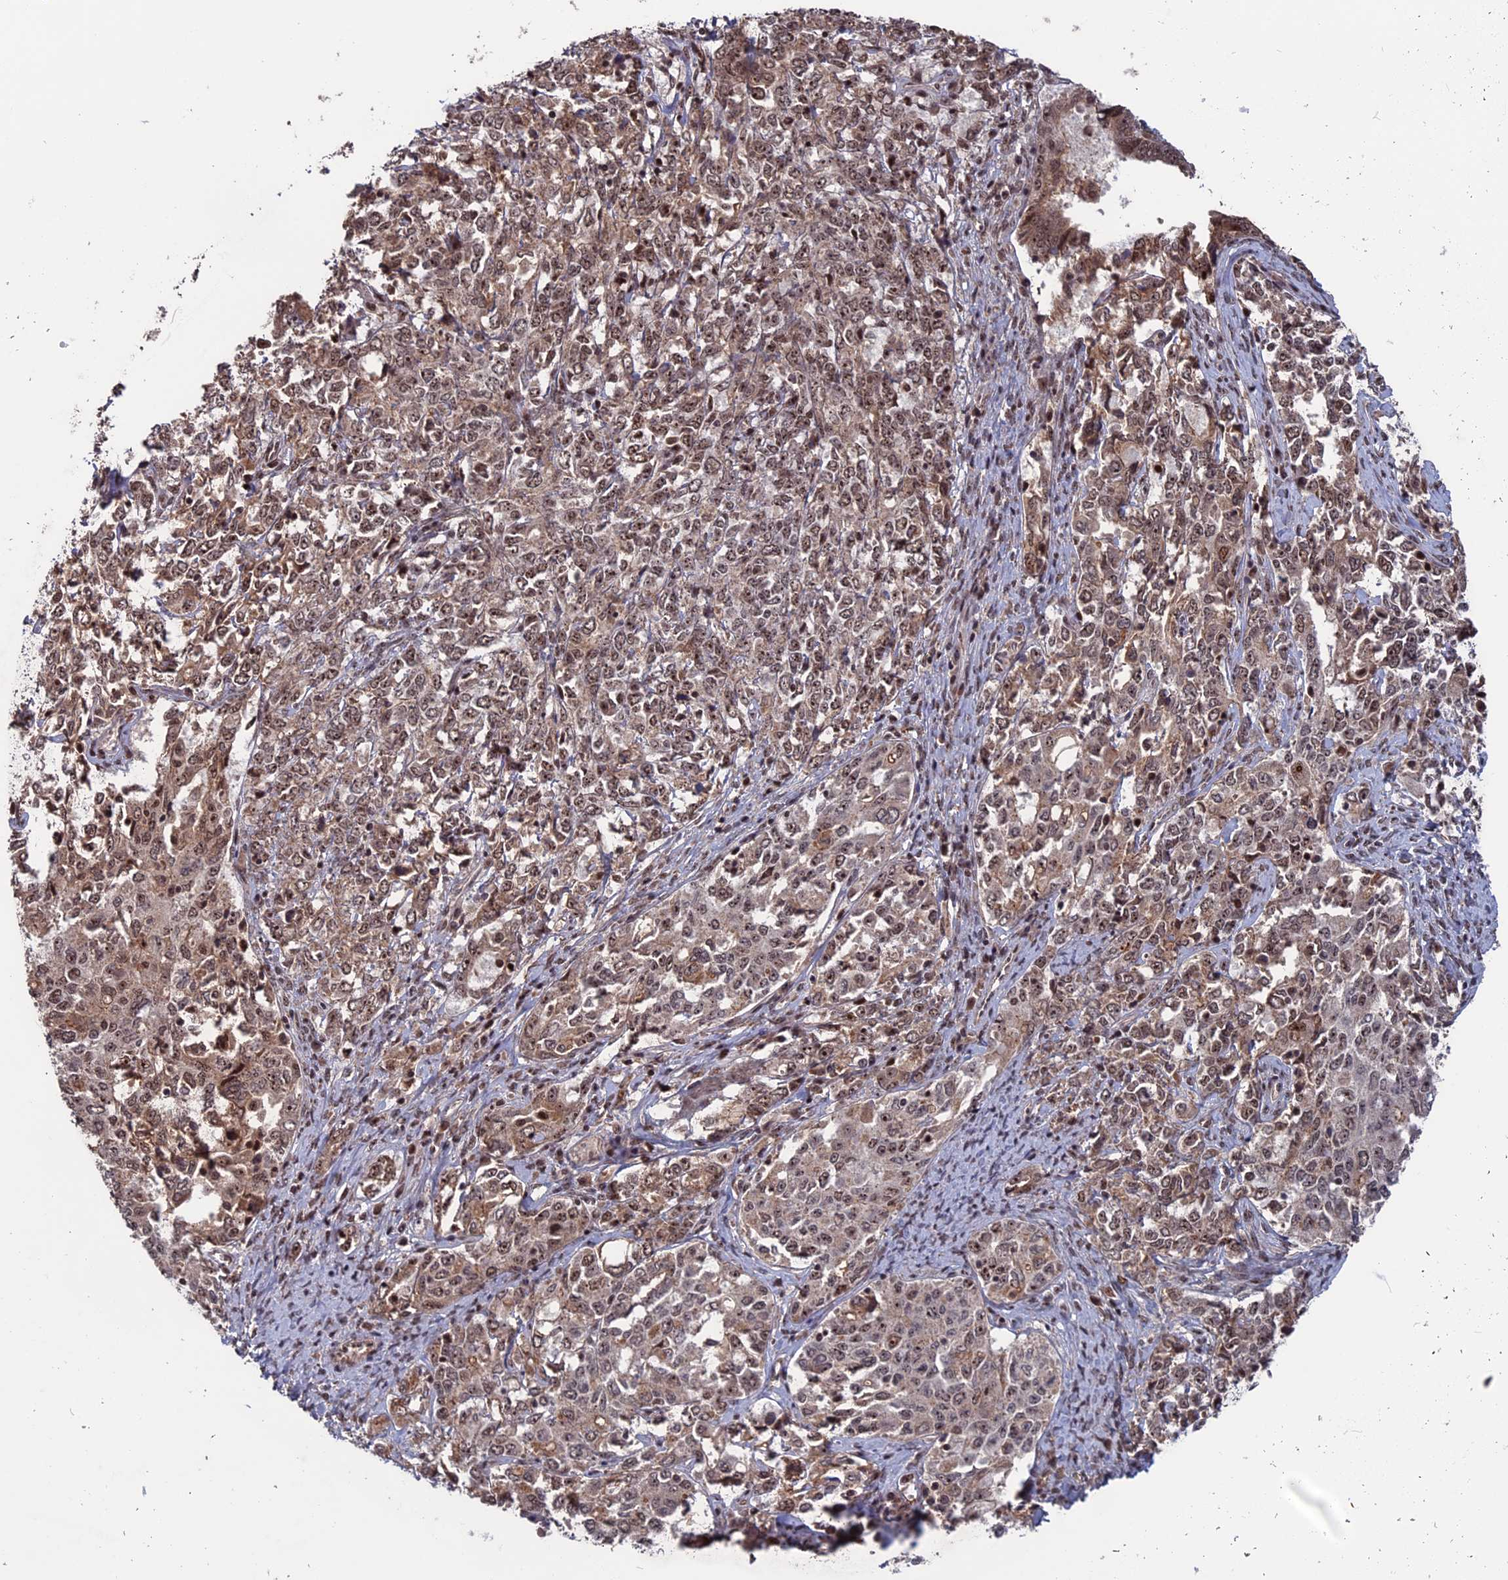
{"staining": {"intensity": "moderate", "quantity": ">75%", "location": "cytoplasmic/membranous,nuclear"}, "tissue": "ovarian cancer", "cell_type": "Tumor cells", "image_type": "cancer", "snomed": [{"axis": "morphology", "description": "Carcinoma, endometroid"}, {"axis": "topography", "description": "Ovary"}], "caption": "Protein staining reveals moderate cytoplasmic/membranous and nuclear expression in about >75% of tumor cells in ovarian endometroid carcinoma.", "gene": "CACTIN", "patient": {"sex": "female", "age": 62}}